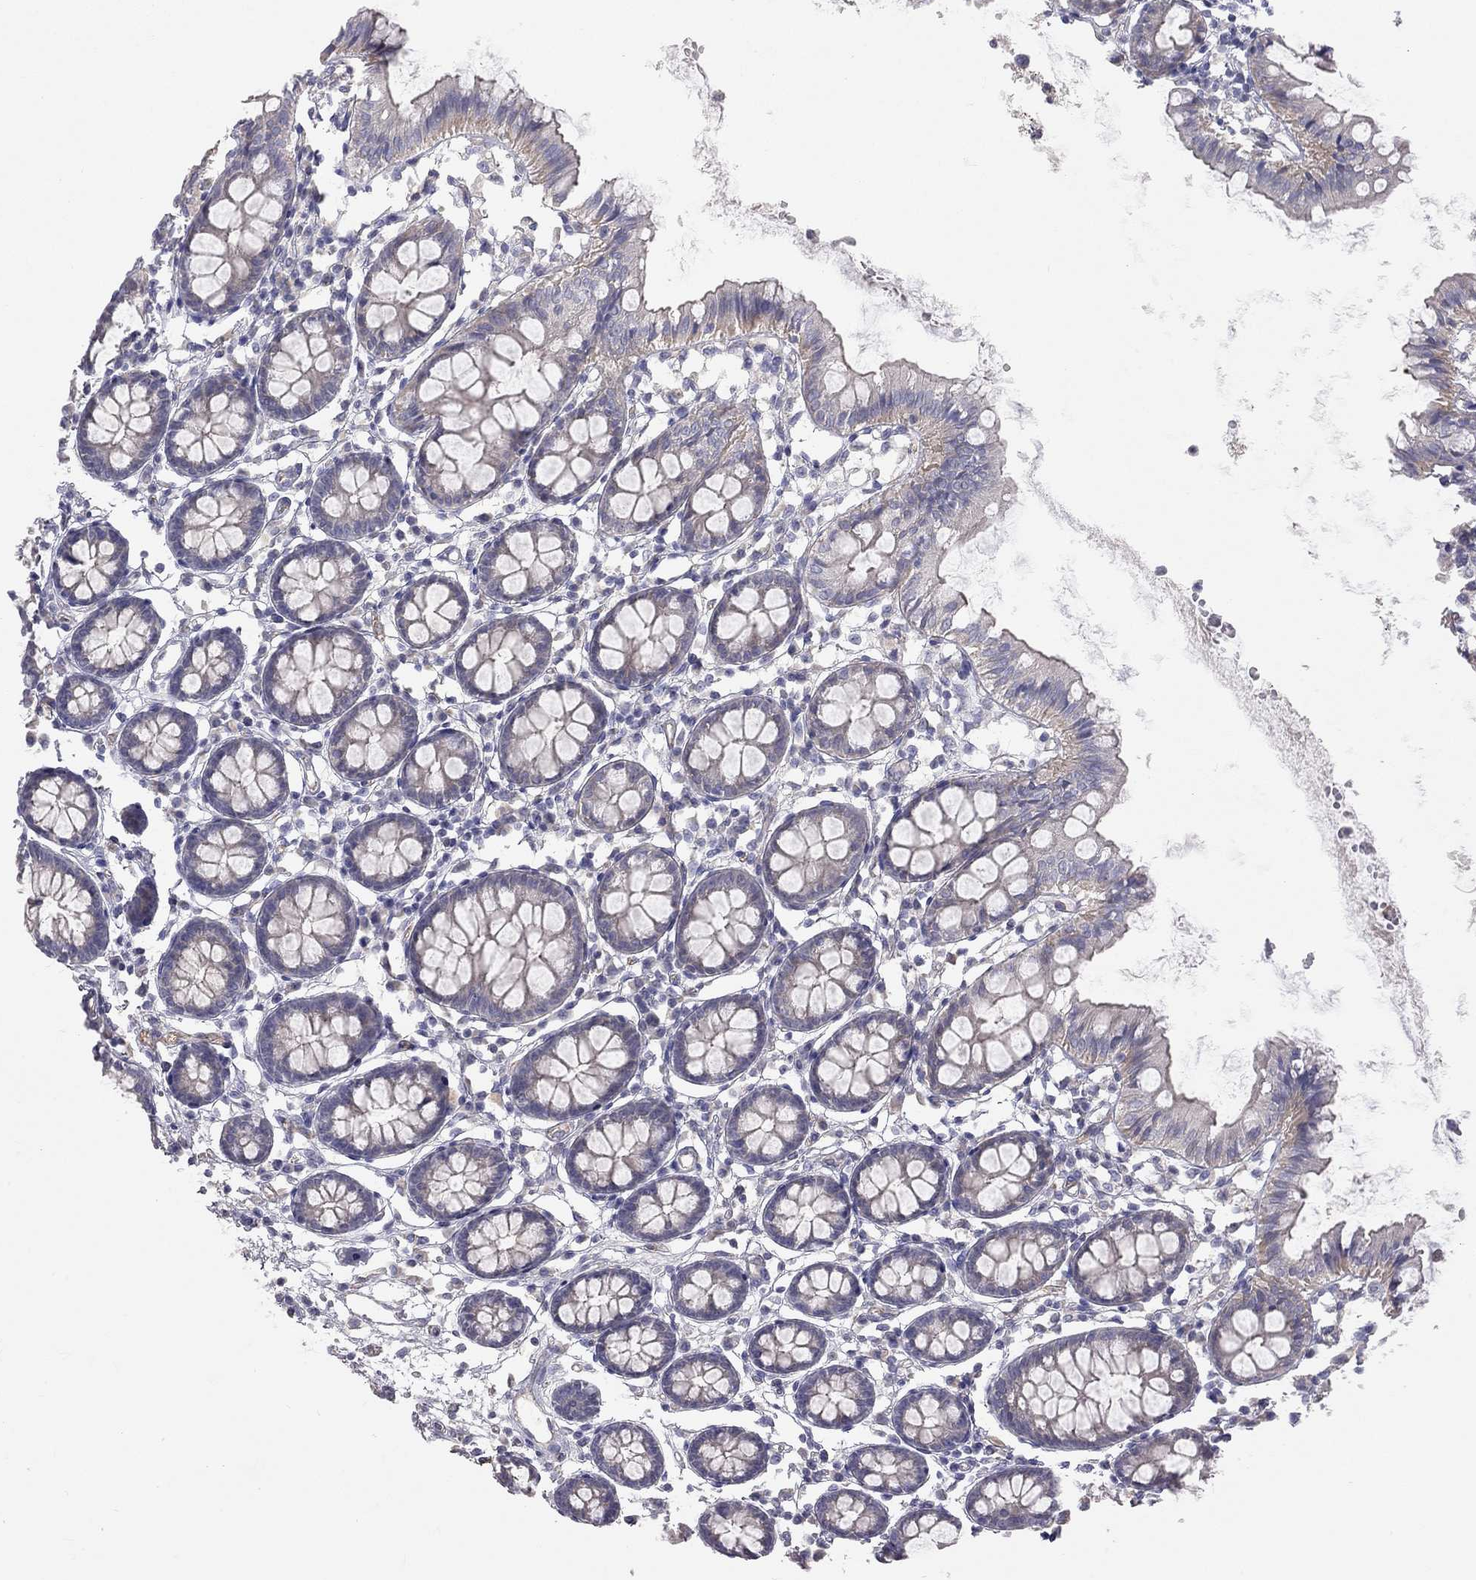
{"staining": {"intensity": "negative", "quantity": "none", "location": "none"}, "tissue": "colon", "cell_type": "Endothelial cells", "image_type": "normal", "snomed": [{"axis": "morphology", "description": "Normal tissue, NOS"}, {"axis": "topography", "description": "Colon"}], "caption": "Protein analysis of unremarkable colon displays no significant staining in endothelial cells. (Immunohistochemistry (ihc), brightfield microscopy, high magnification).", "gene": "GPRC5B", "patient": {"sex": "female", "age": 84}}